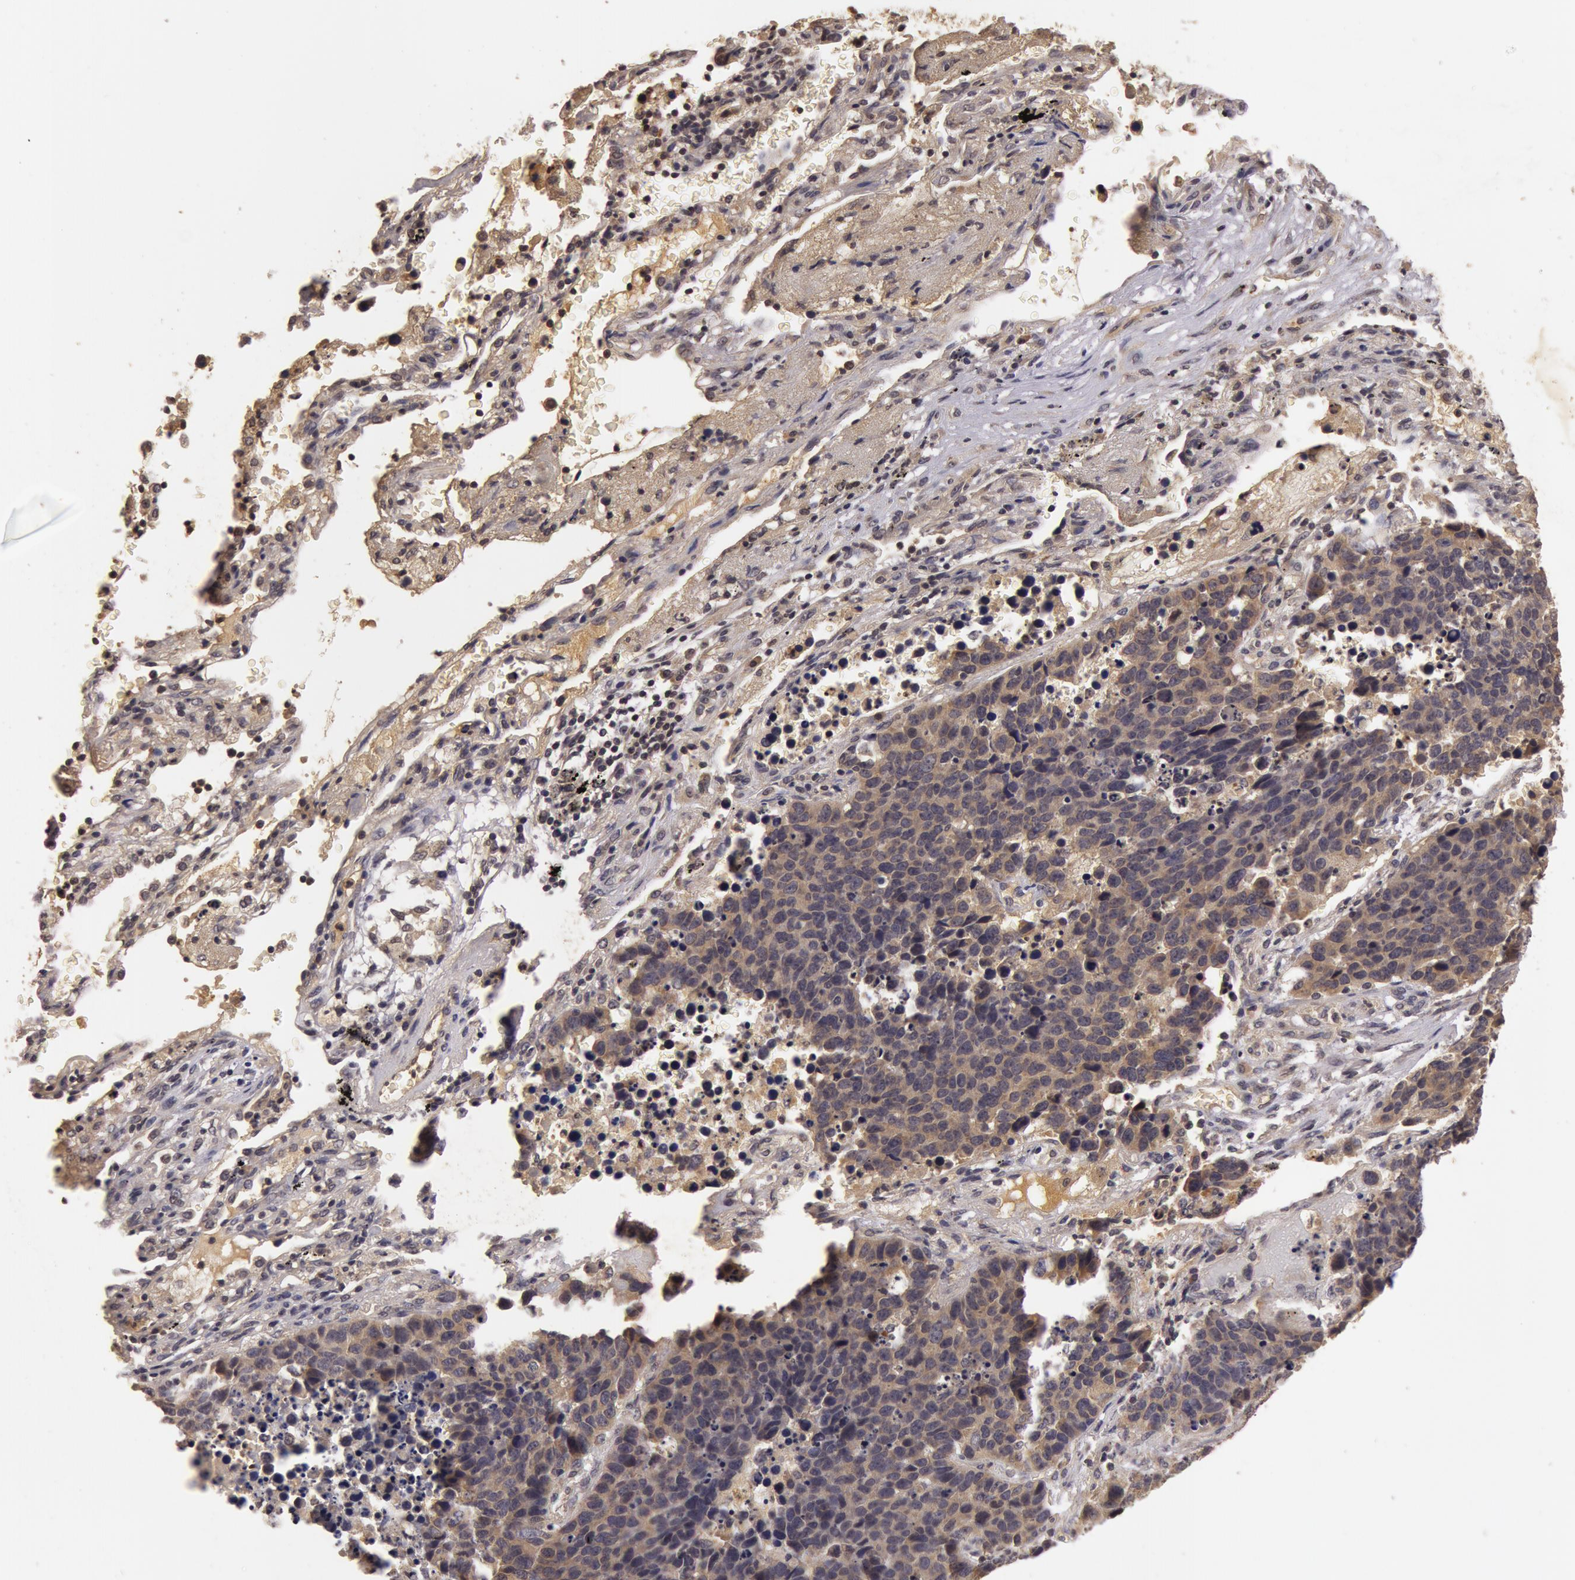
{"staining": {"intensity": "moderate", "quantity": ">75%", "location": "cytoplasmic/membranous"}, "tissue": "lung cancer", "cell_type": "Tumor cells", "image_type": "cancer", "snomed": [{"axis": "morphology", "description": "Carcinoid, malignant, NOS"}, {"axis": "topography", "description": "Lung"}], "caption": "Immunohistochemical staining of human lung cancer (malignant carcinoid) exhibits medium levels of moderate cytoplasmic/membranous protein positivity in approximately >75% of tumor cells.", "gene": "BCHE", "patient": {"sex": "male", "age": 60}}